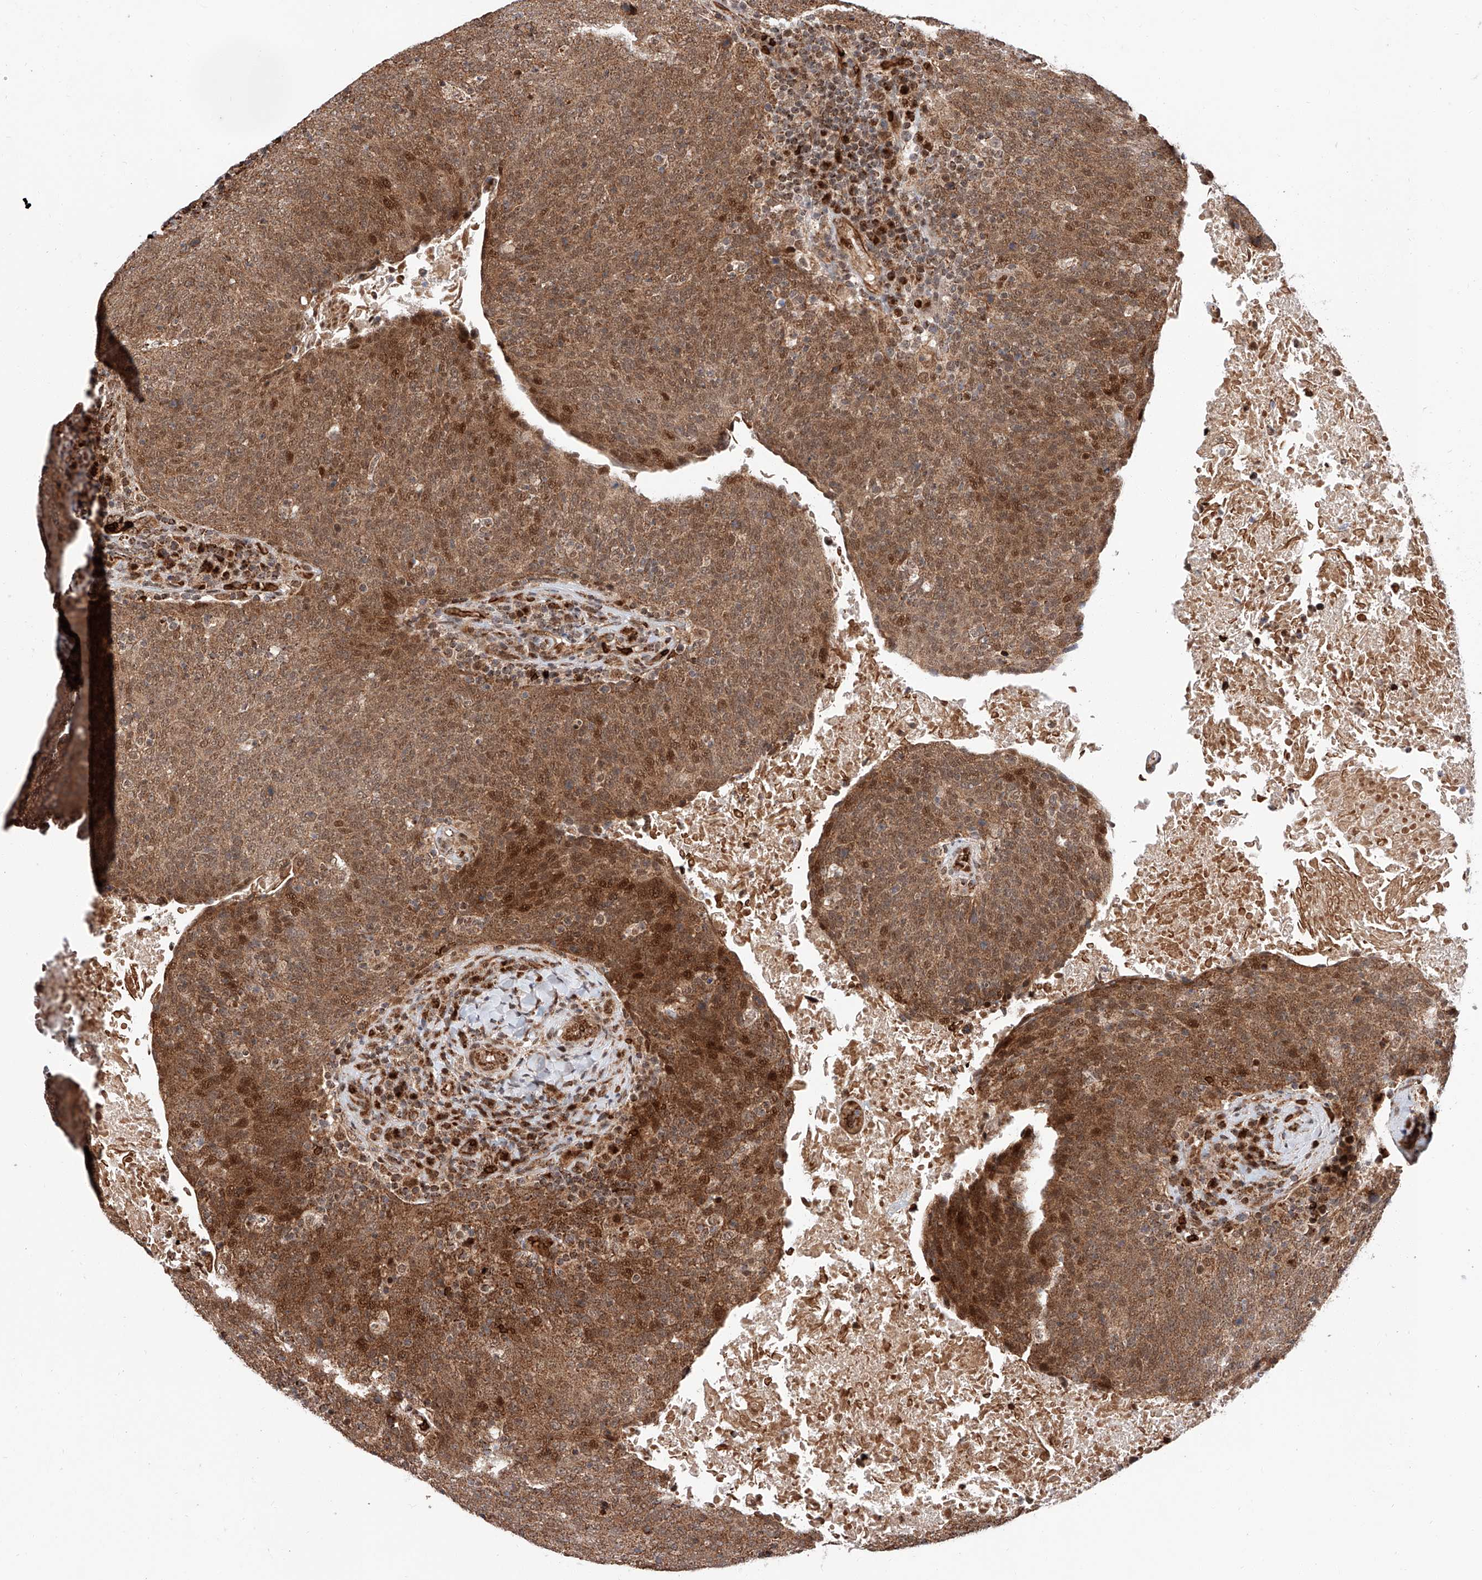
{"staining": {"intensity": "moderate", "quantity": ">75%", "location": "cytoplasmic/membranous,nuclear"}, "tissue": "head and neck cancer", "cell_type": "Tumor cells", "image_type": "cancer", "snomed": [{"axis": "morphology", "description": "Squamous cell carcinoma, NOS"}, {"axis": "morphology", "description": "Squamous cell carcinoma, metastatic, NOS"}, {"axis": "topography", "description": "Lymph node"}, {"axis": "topography", "description": "Head-Neck"}], "caption": "Squamous cell carcinoma (head and neck) tissue shows moderate cytoplasmic/membranous and nuclear expression in approximately >75% of tumor cells (DAB = brown stain, brightfield microscopy at high magnification).", "gene": "THTPA", "patient": {"sex": "male", "age": 62}}